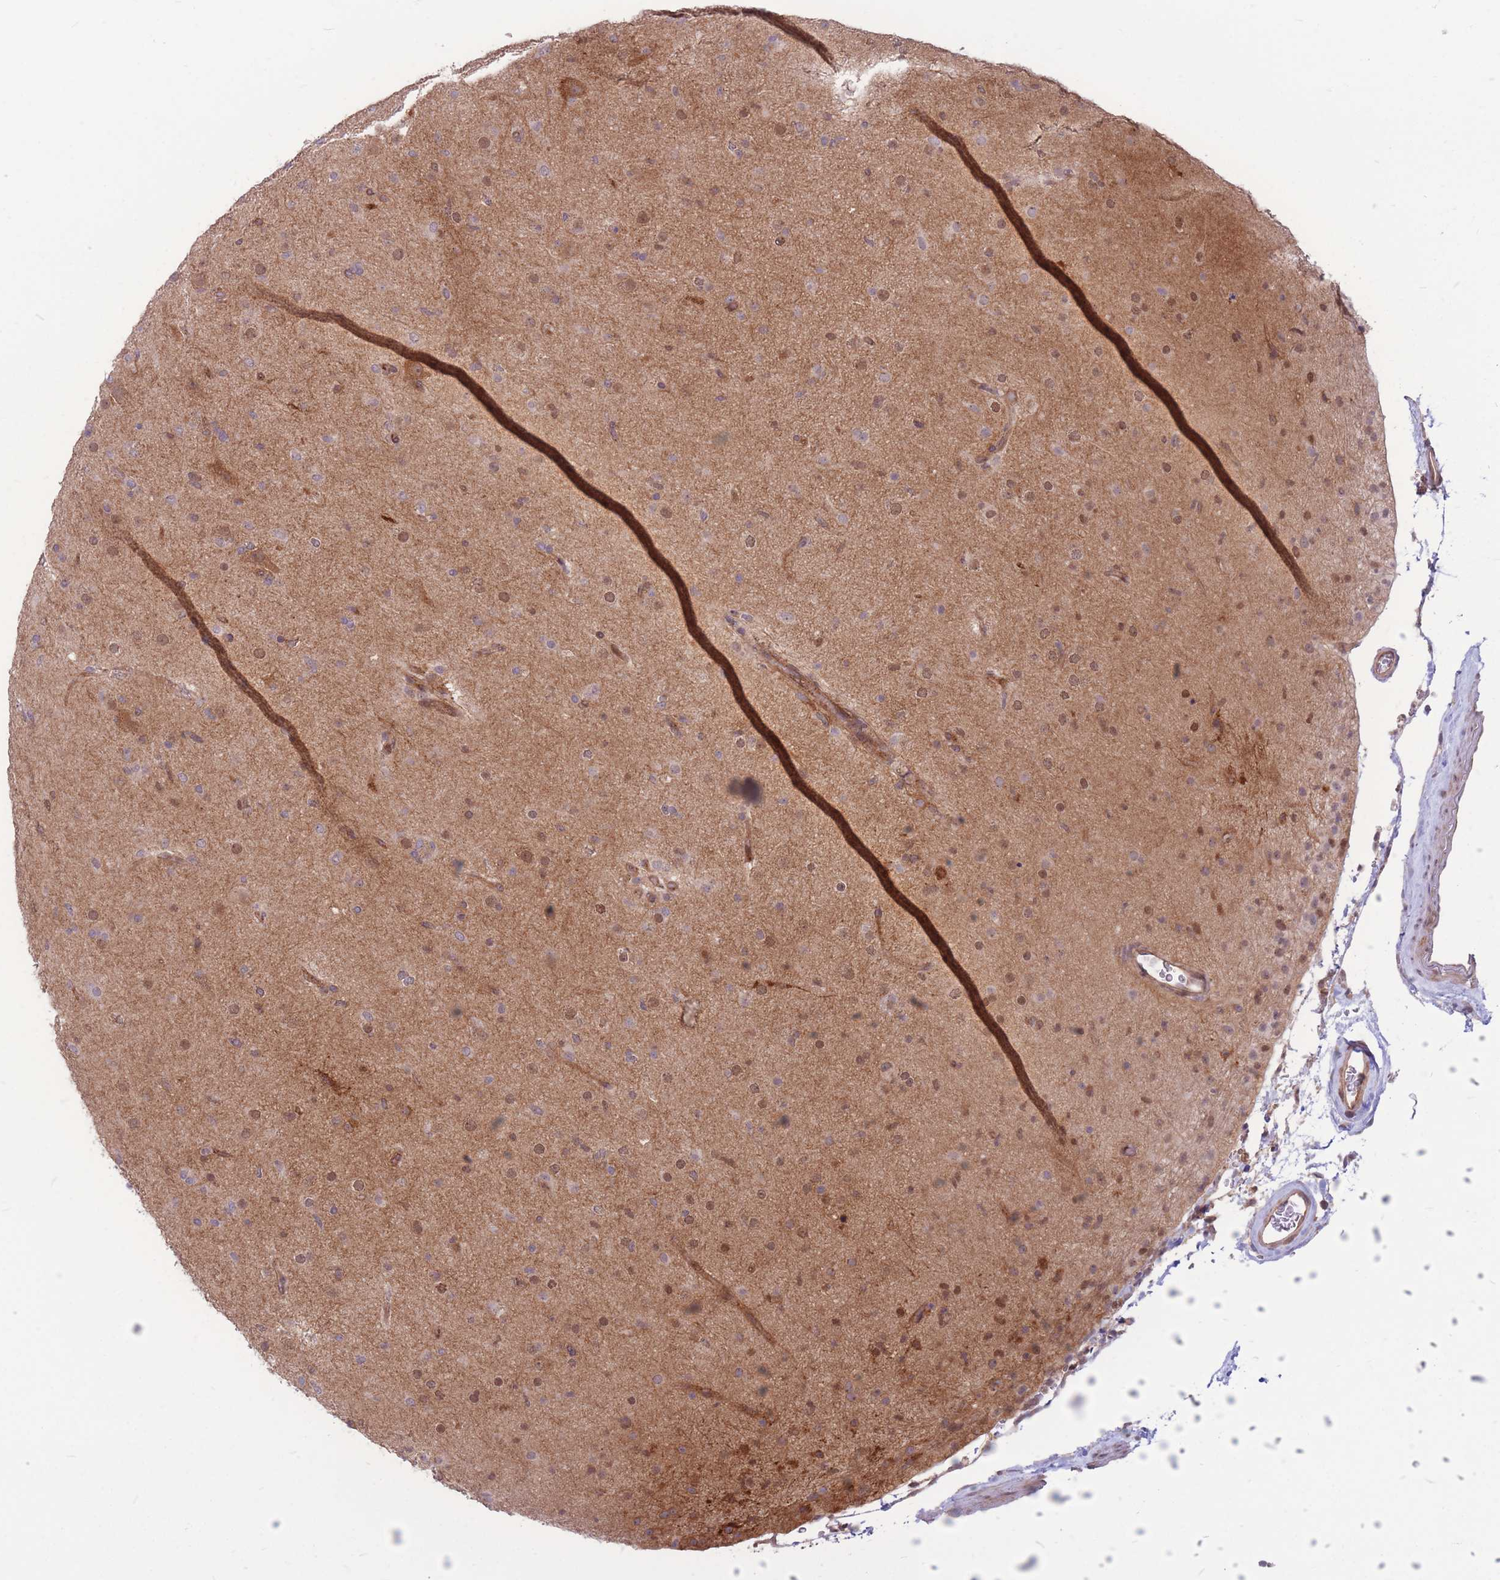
{"staining": {"intensity": "moderate", "quantity": "25%-75%", "location": "cytoplasmic/membranous,nuclear"}, "tissue": "glioma", "cell_type": "Tumor cells", "image_type": "cancer", "snomed": [{"axis": "morphology", "description": "Glioma, malignant, Low grade"}, {"axis": "topography", "description": "Brain"}], "caption": "This is an image of IHC staining of malignant glioma (low-grade), which shows moderate staining in the cytoplasmic/membranous and nuclear of tumor cells.", "gene": "TCF20", "patient": {"sex": "male", "age": 65}}